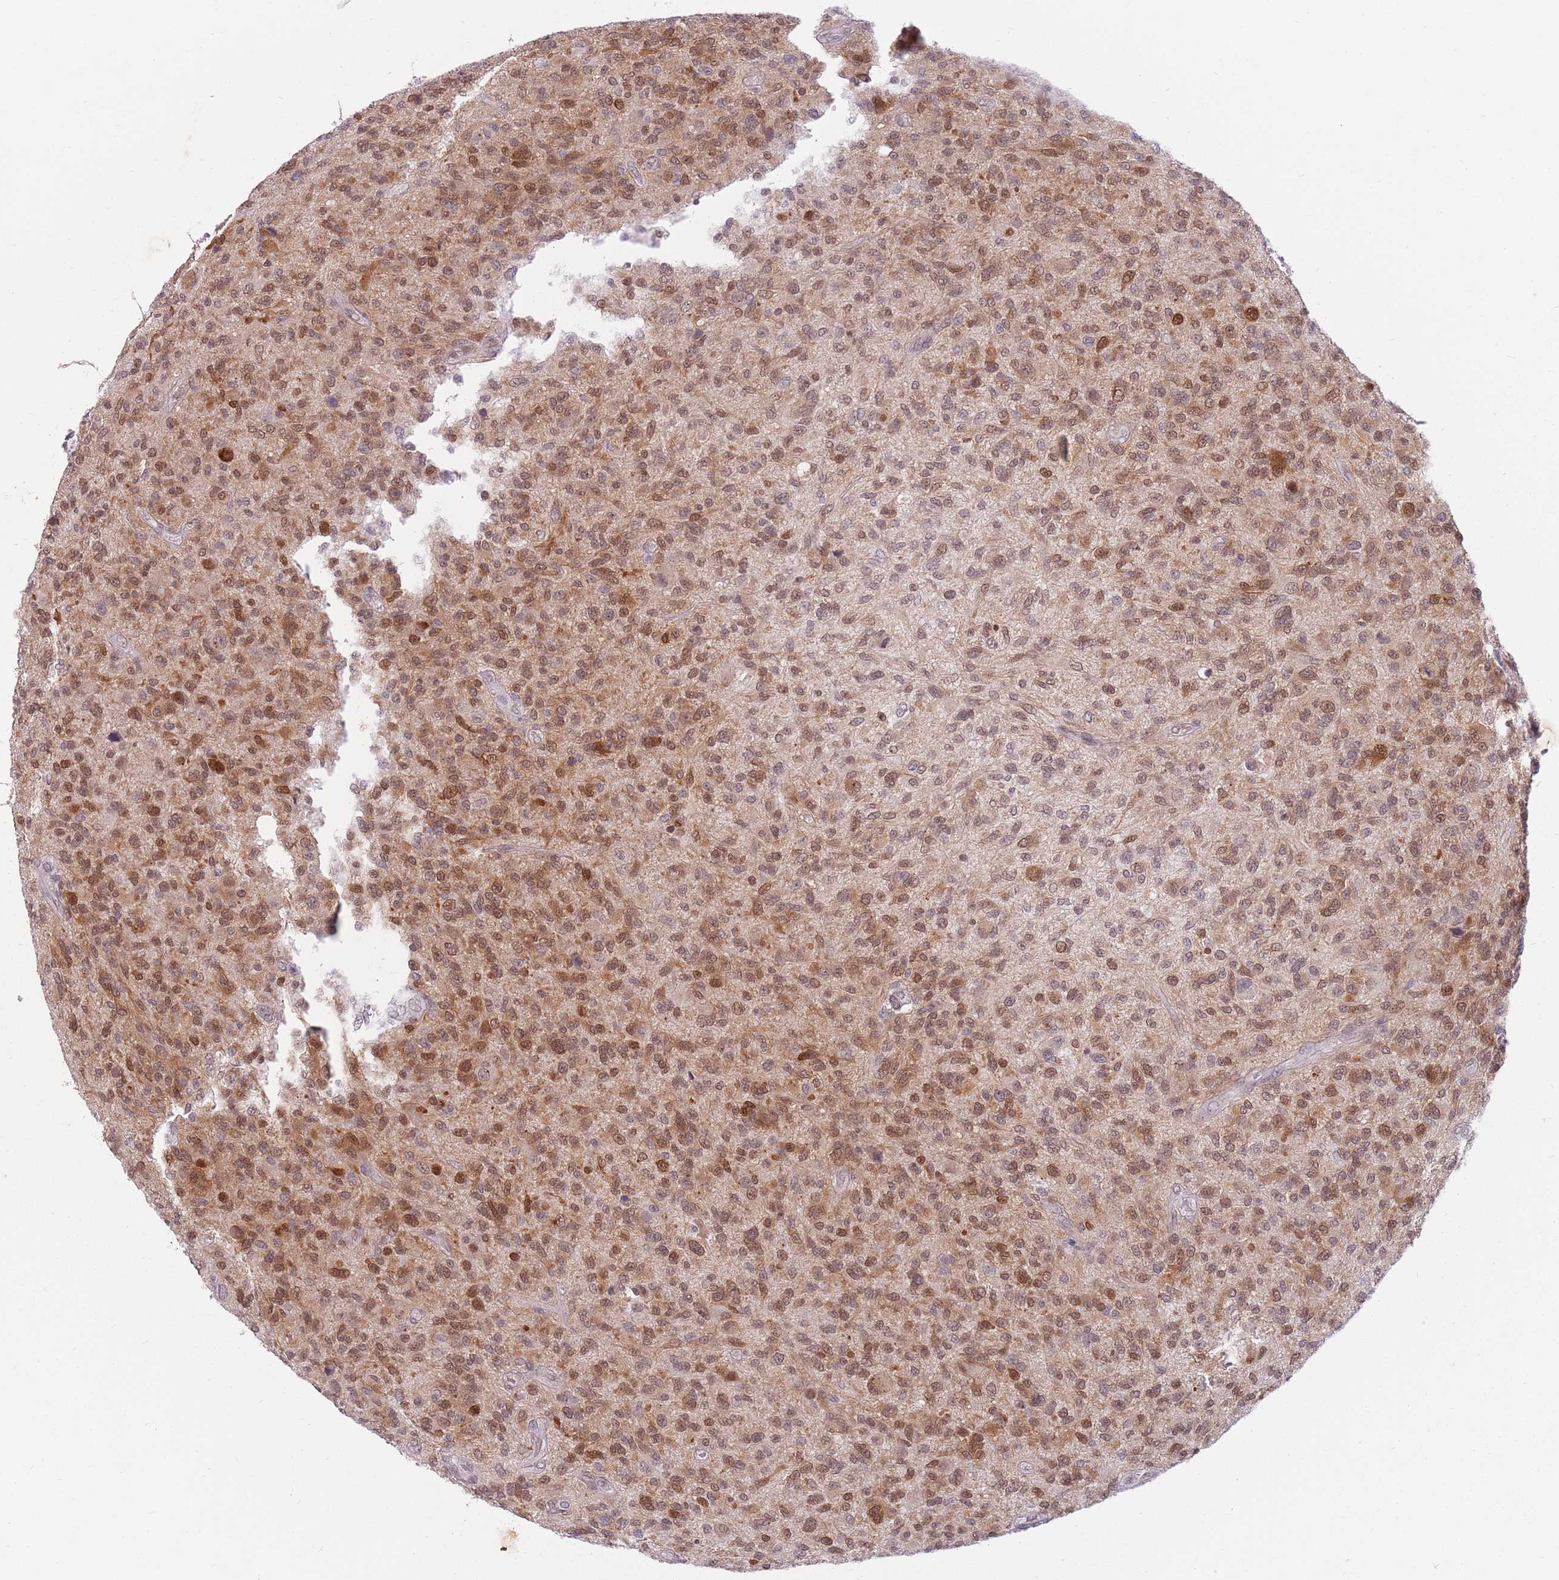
{"staining": {"intensity": "moderate", "quantity": ">75%", "location": "cytoplasmic/membranous,nuclear"}, "tissue": "glioma", "cell_type": "Tumor cells", "image_type": "cancer", "snomed": [{"axis": "morphology", "description": "Glioma, malignant, High grade"}, {"axis": "topography", "description": "Brain"}], "caption": "Immunohistochemistry of human malignant high-grade glioma shows medium levels of moderate cytoplasmic/membranous and nuclear expression in about >75% of tumor cells.", "gene": "ZNF574", "patient": {"sex": "male", "age": 47}}